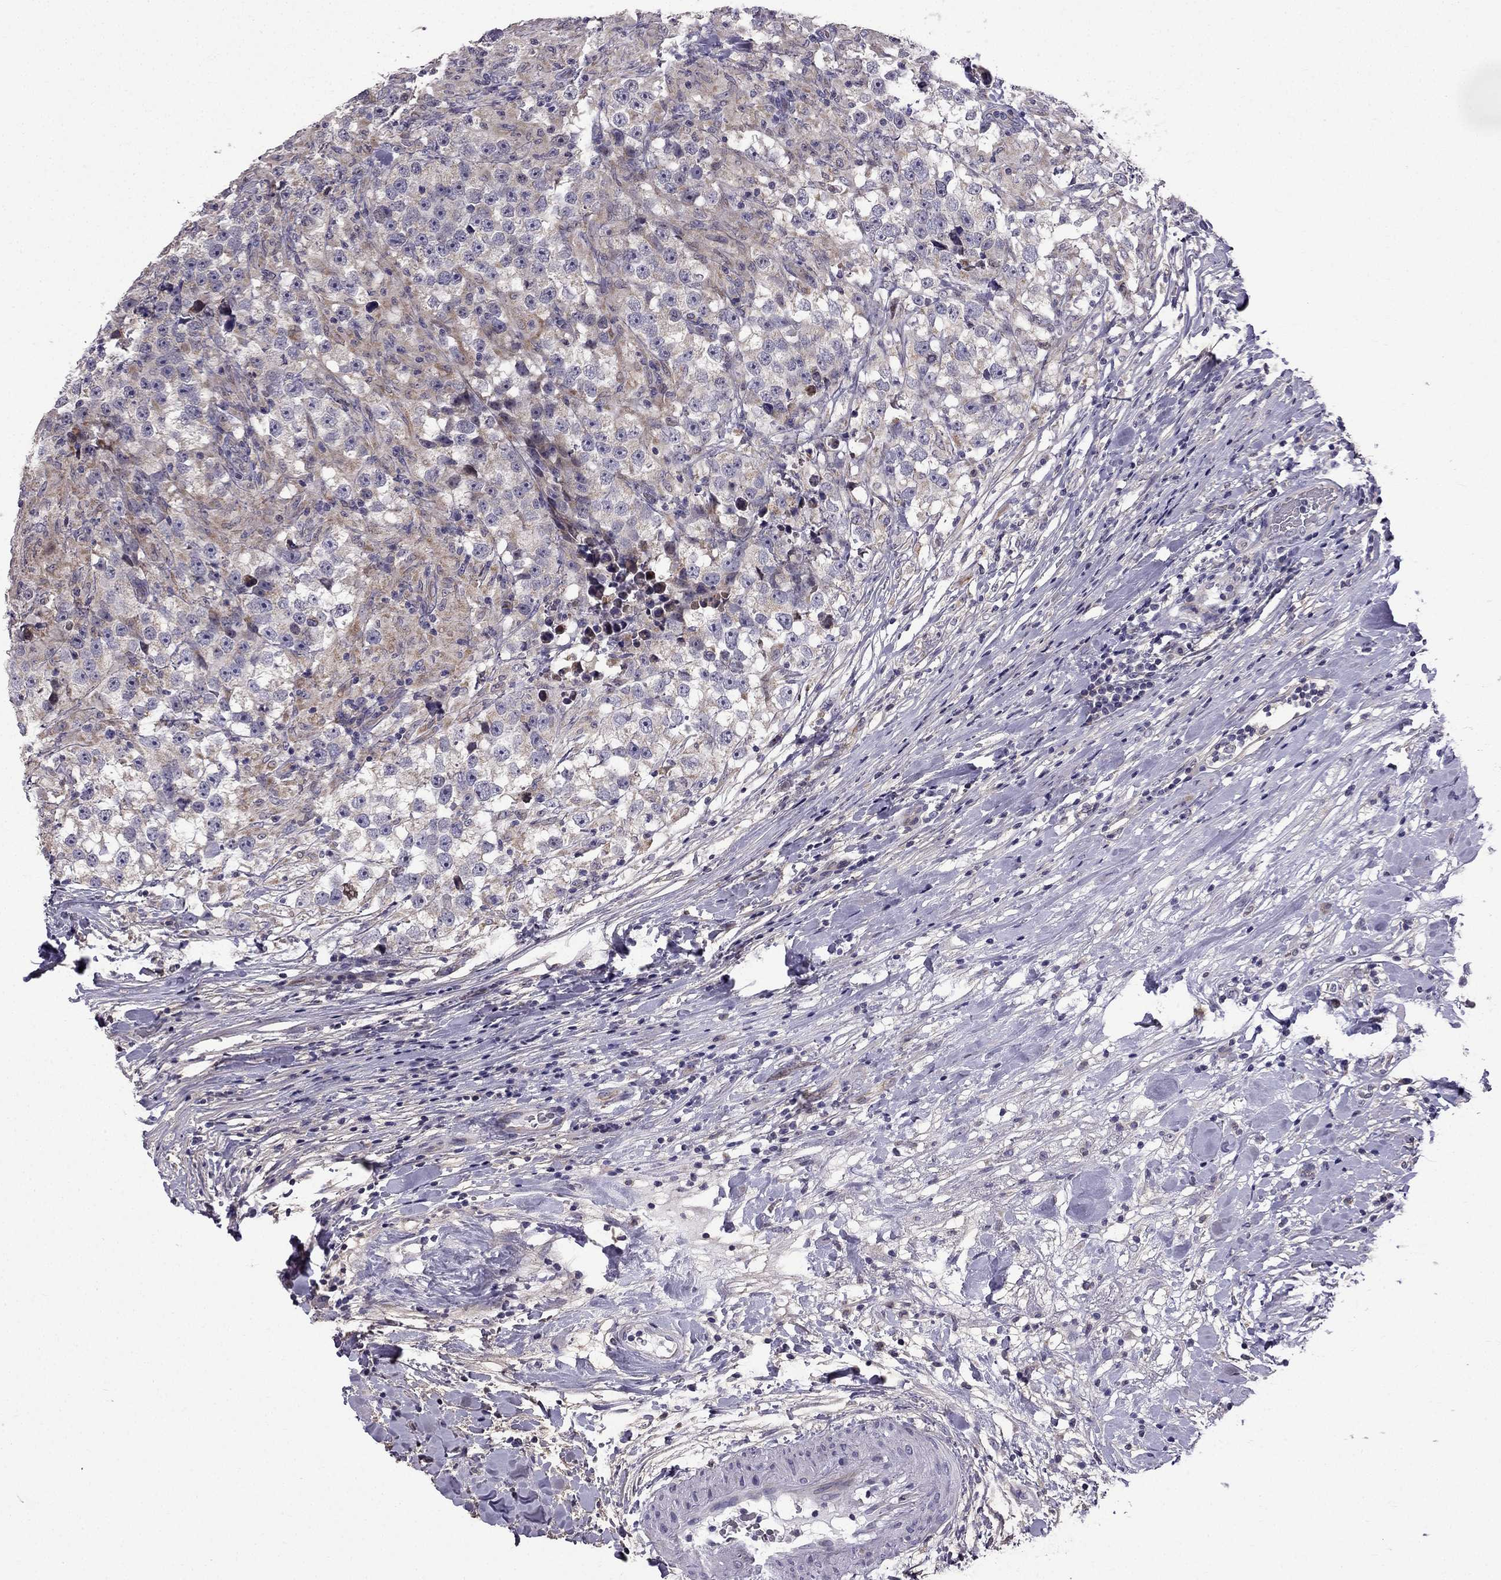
{"staining": {"intensity": "weak", "quantity": "25%-75%", "location": "cytoplasmic/membranous"}, "tissue": "testis cancer", "cell_type": "Tumor cells", "image_type": "cancer", "snomed": [{"axis": "morphology", "description": "Seminoma, NOS"}, {"axis": "topography", "description": "Testis"}], "caption": "Immunohistochemistry histopathology image of neoplastic tissue: testis seminoma stained using IHC exhibits low levels of weak protein expression localized specifically in the cytoplasmic/membranous of tumor cells, appearing as a cytoplasmic/membranous brown color.", "gene": "SLC6A2", "patient": {"sex": "male", "age": 46}}